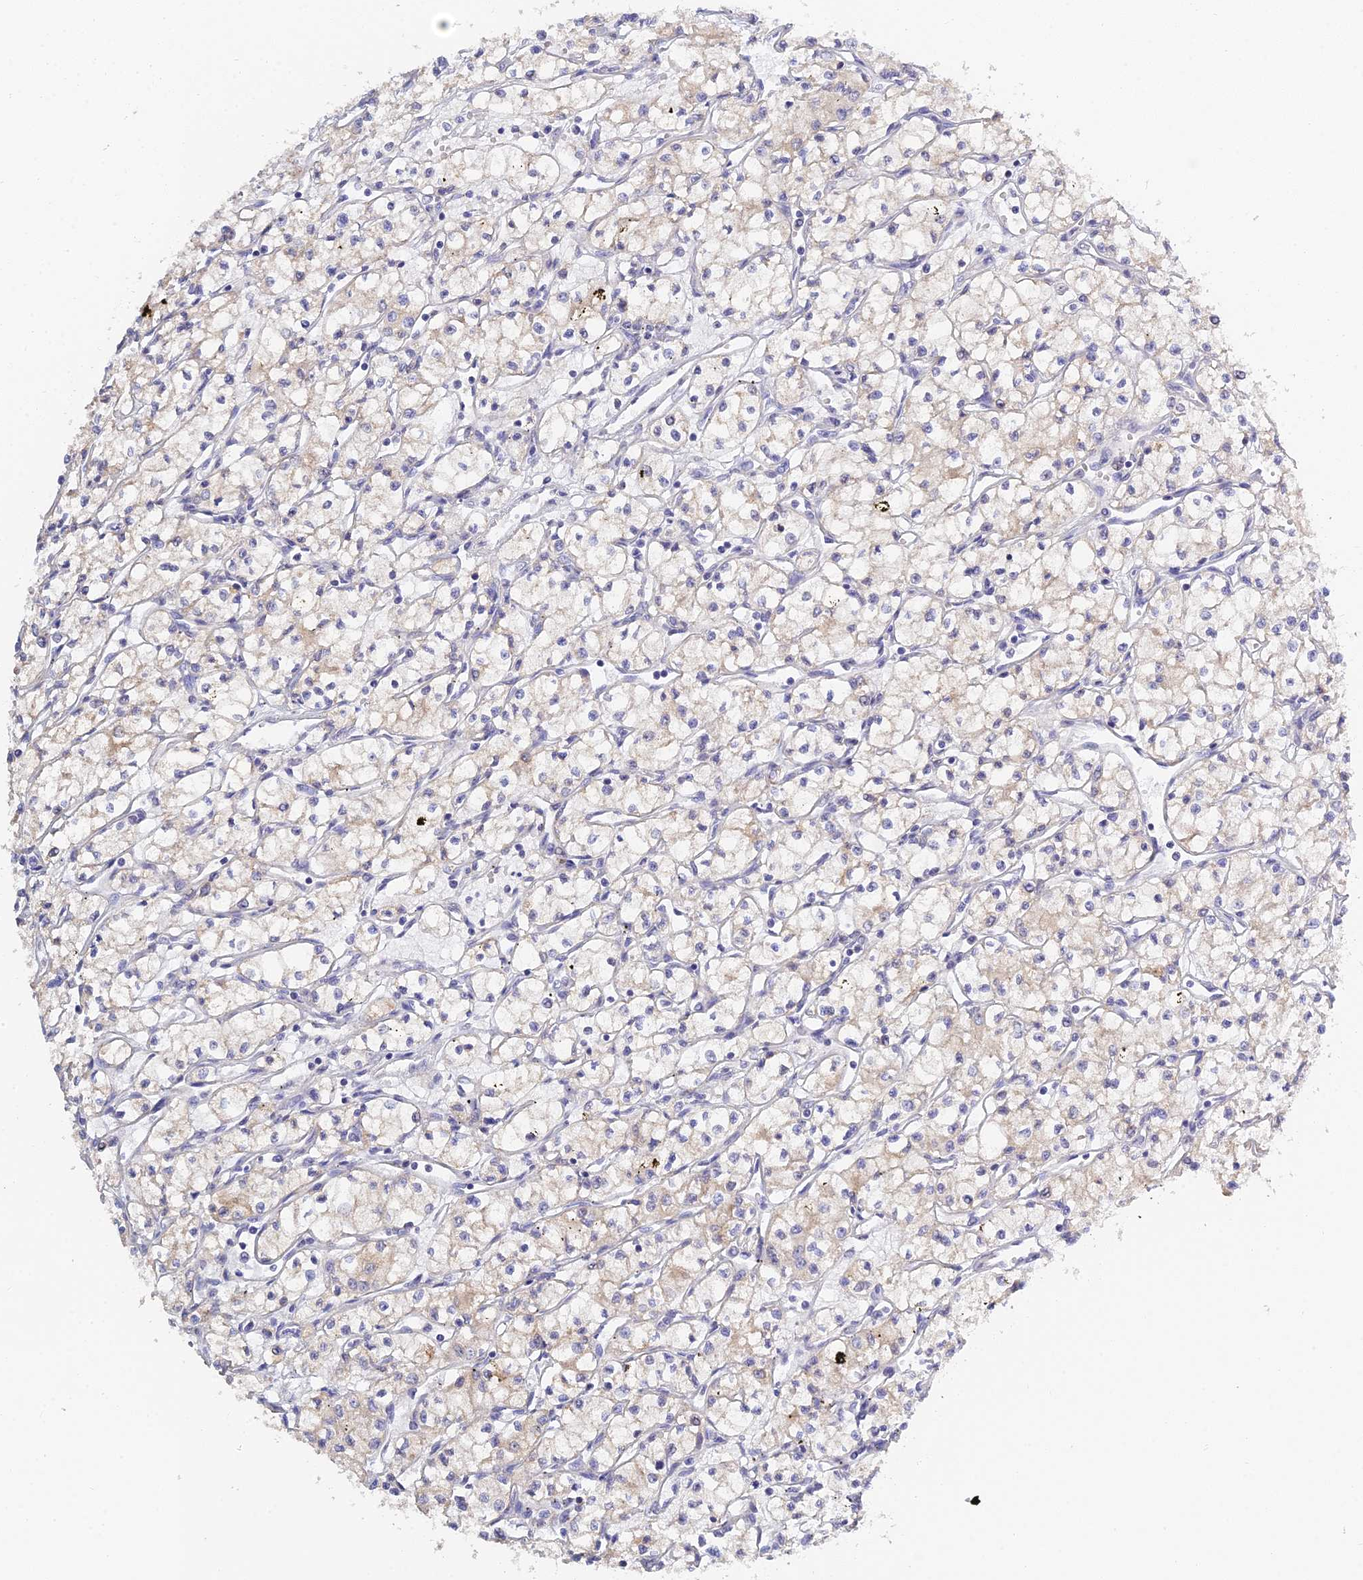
{"staining": {"intensity": "weak", "quantity": "<25%", "location": "cytoplasmic/membranous"}, "tissue": "renal cancer", "cell_type": "Tumor cells", "image_type": "cancer", "snomed": [{"axis": "morphology", "description": "Adenocarcinoma, NOS"}, {"axis": "topography", "description": "Kidney"}], "caption": "A high-resolution photomicrograph shows immunohistochemistry (IHC) staining of renal cancer, which demonstrates no significant staining in tumor cells.", "gene": "HOXB1", "patient": {"sex": "male", "age": 59}}